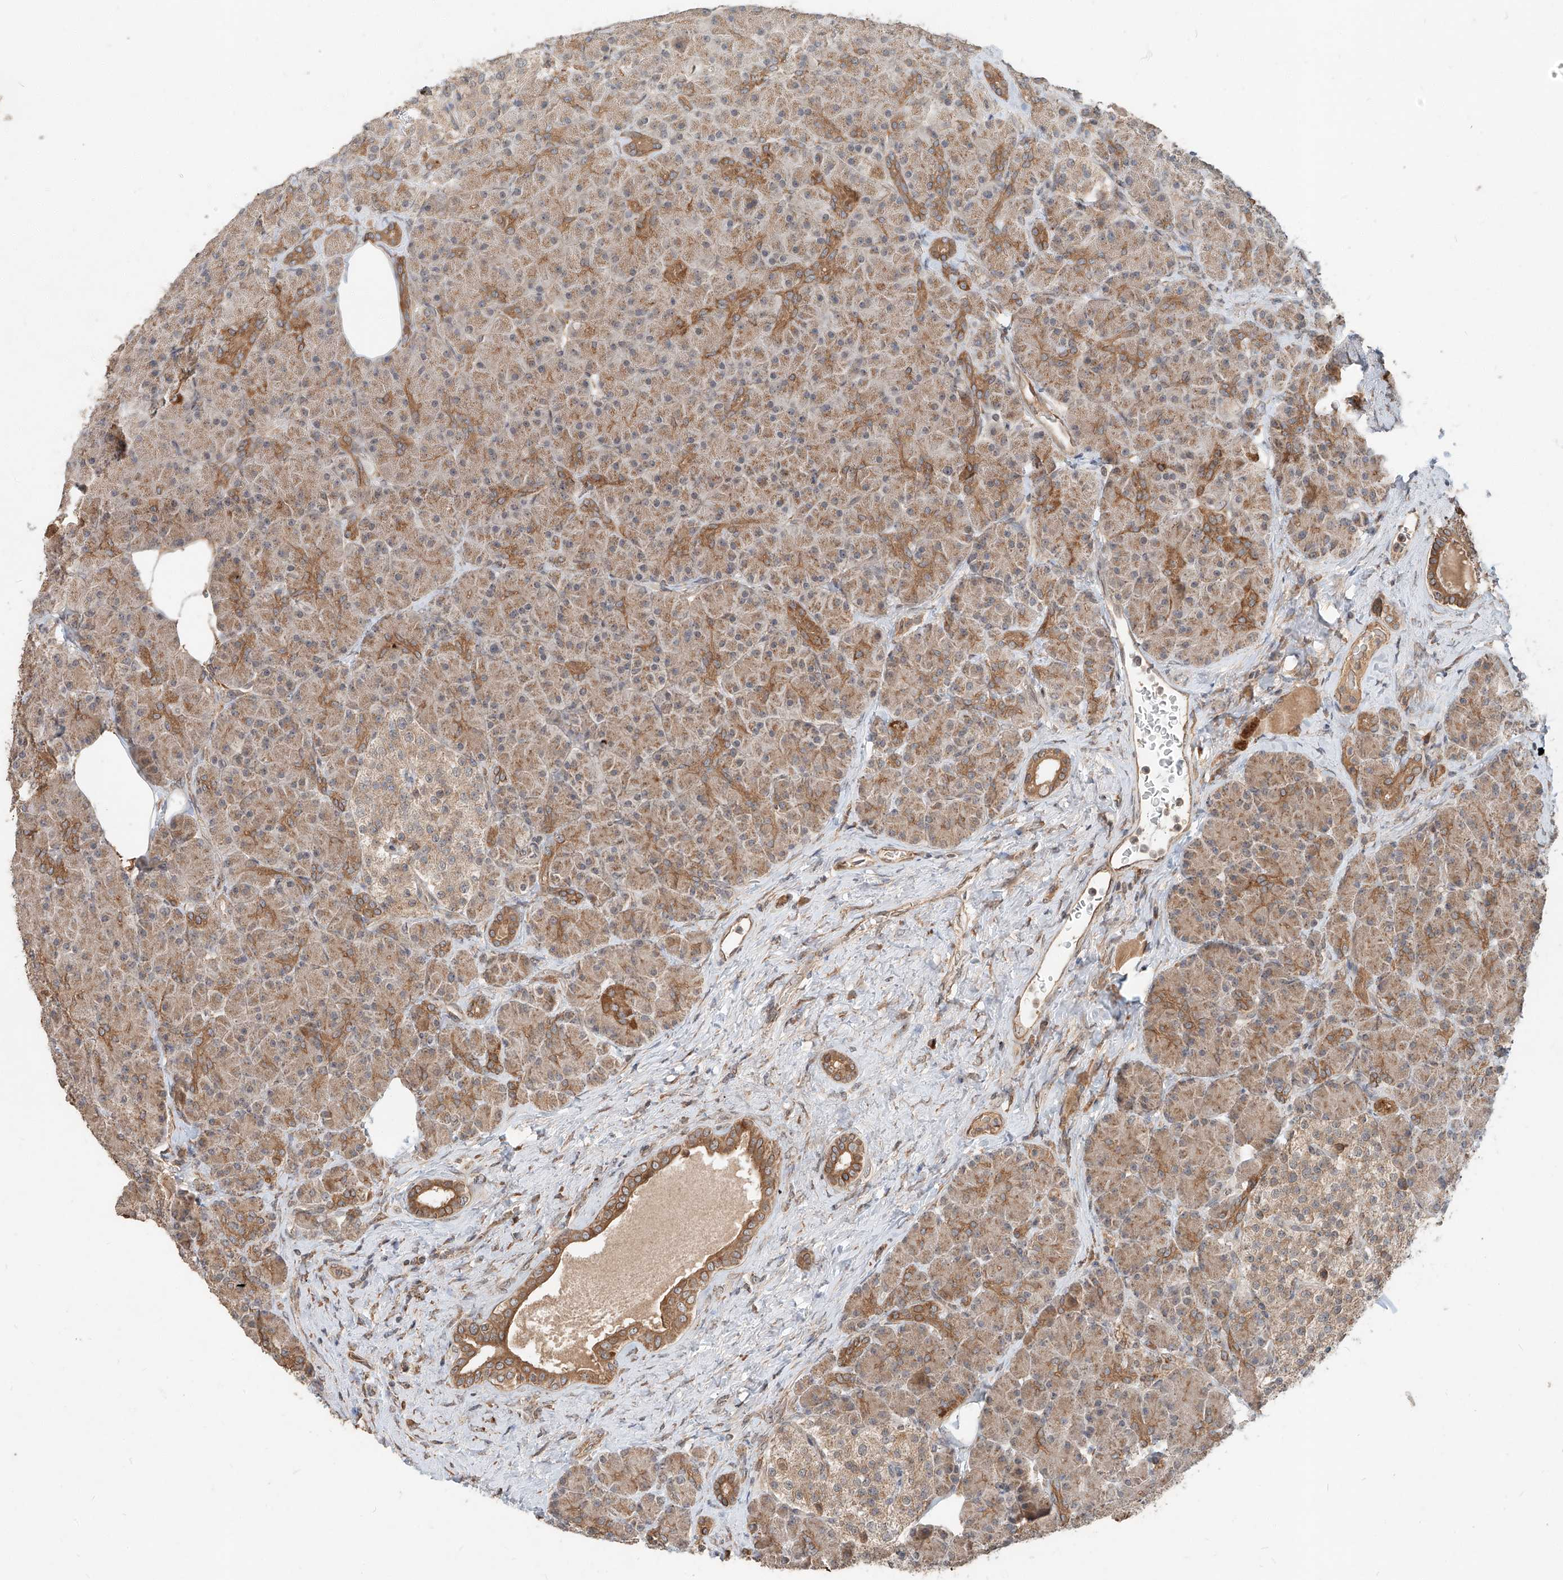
{"staining": {"intensity": "moderate", "quantity": ">75%", "location": "cytoplasmic/membranous"}, "tissue": "pancreas", "cell_type": "Exocrine glandular cells", "image_type": "normal", "snomed": [{"axis": "morphology", "description": "Normal tissue, NOS"}, {"axis": "topography", "description": "Pancreas"}], "caption": "Human pancreas stained for a protein (brown) shows moderate cytoplasmic/membranous positive expression in approximately >75% of exocrine glandular cells.", "gene": "STX19", "patient": {"sex": "female", "age": 43}}